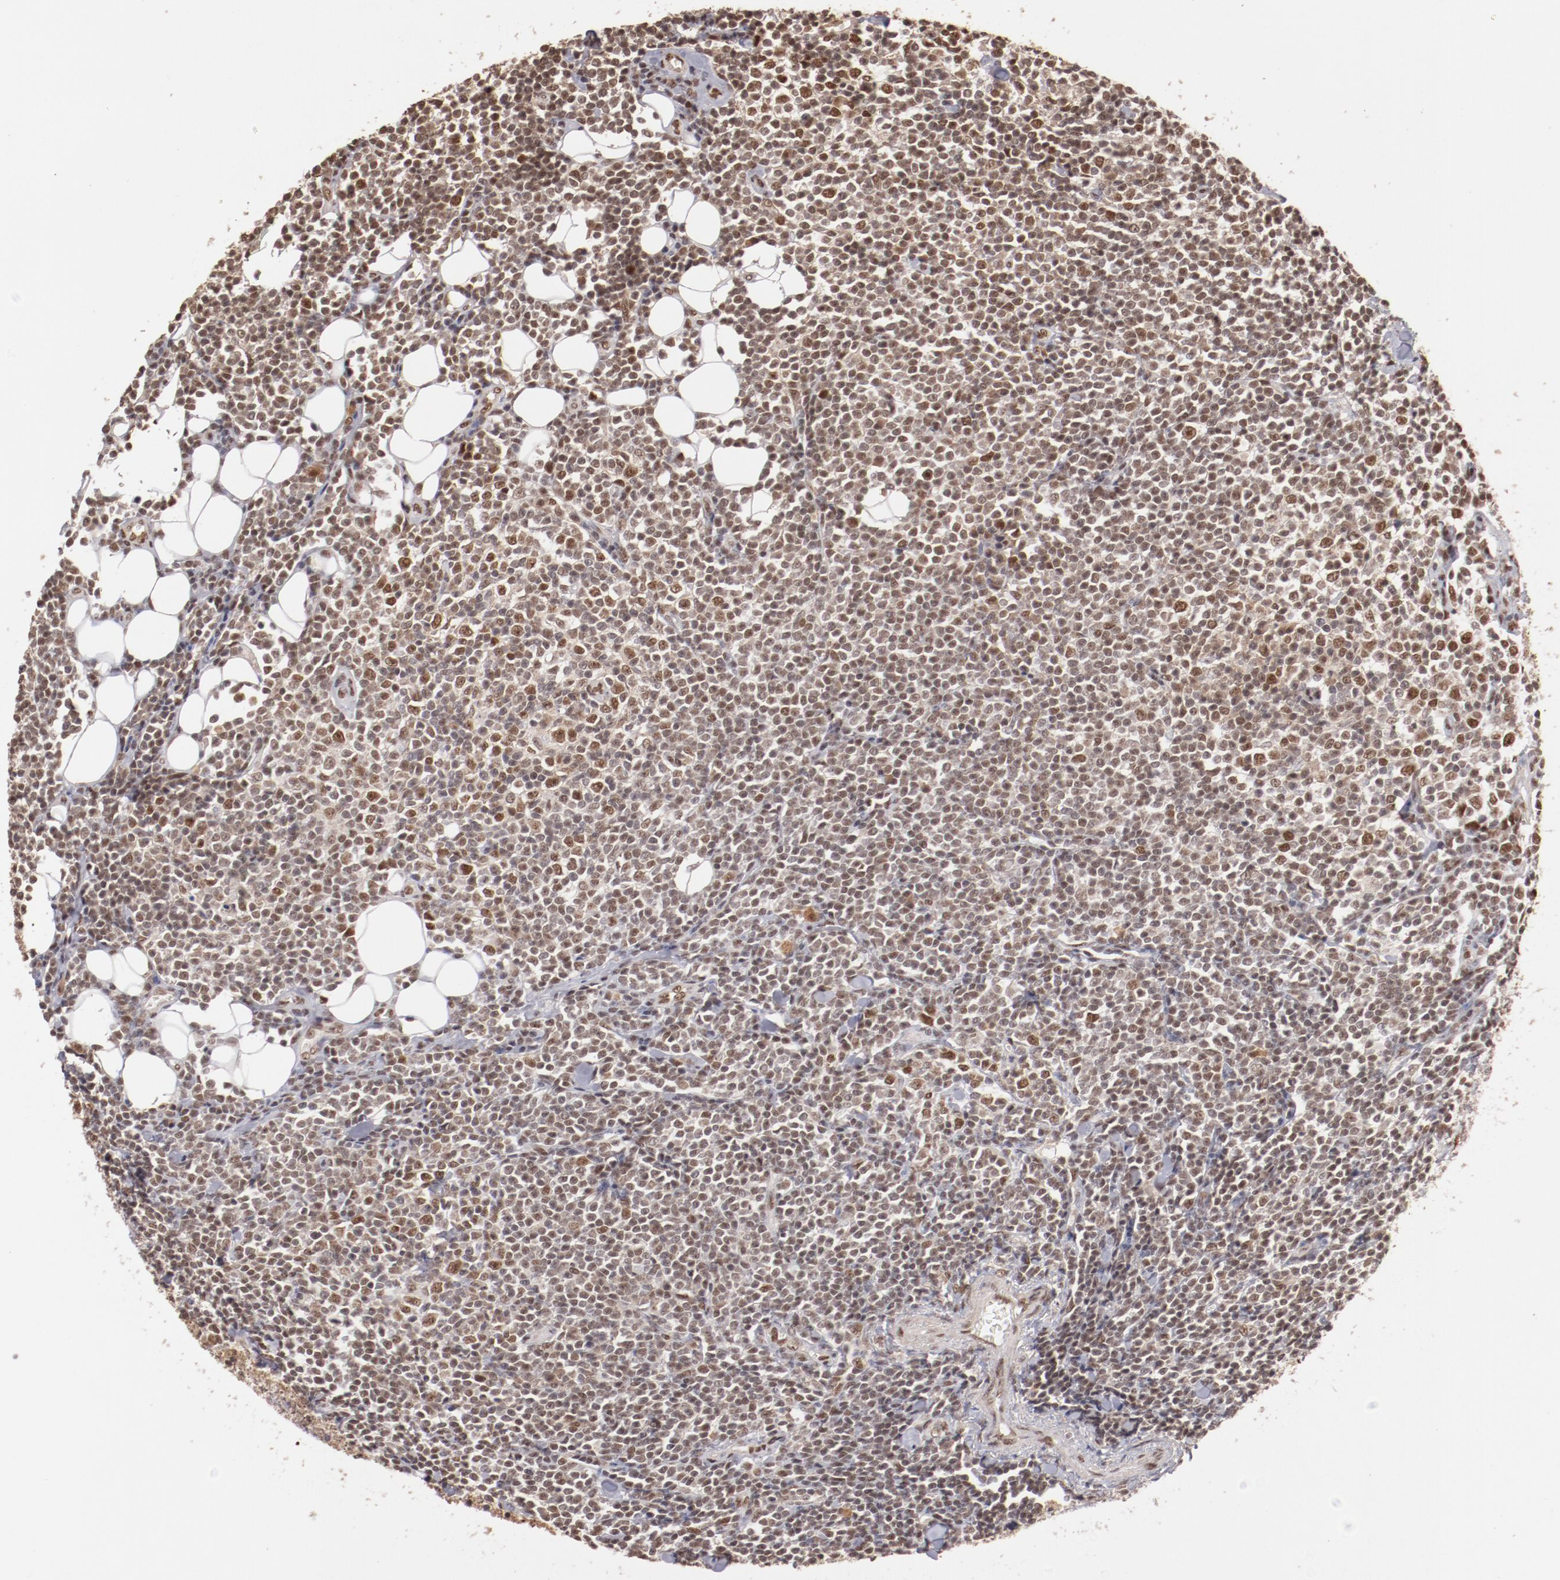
{"staining": {"intensity": "moderate", "quantity": ">75%", "location": "nuclear"}, "tissue": "lymphoma", "cell_type": "Tumor cells", "image_type": "cancer", "snomed": [{"axis": "morphology", "description": "Malignant lymphoma, non-Hodgkin's type, Low grade"}, {"axis": "topography", "description": "Soft tissue"}], "caption": "Immunohistochemical staining of human low-grade malignant lymphoma, non-Hodgkin's type reveals moderate nuclear protein expression in approximately >75% of tumor cells.", "gene": "CLOCK", "patient": {"sex": "male", "age": 92}}